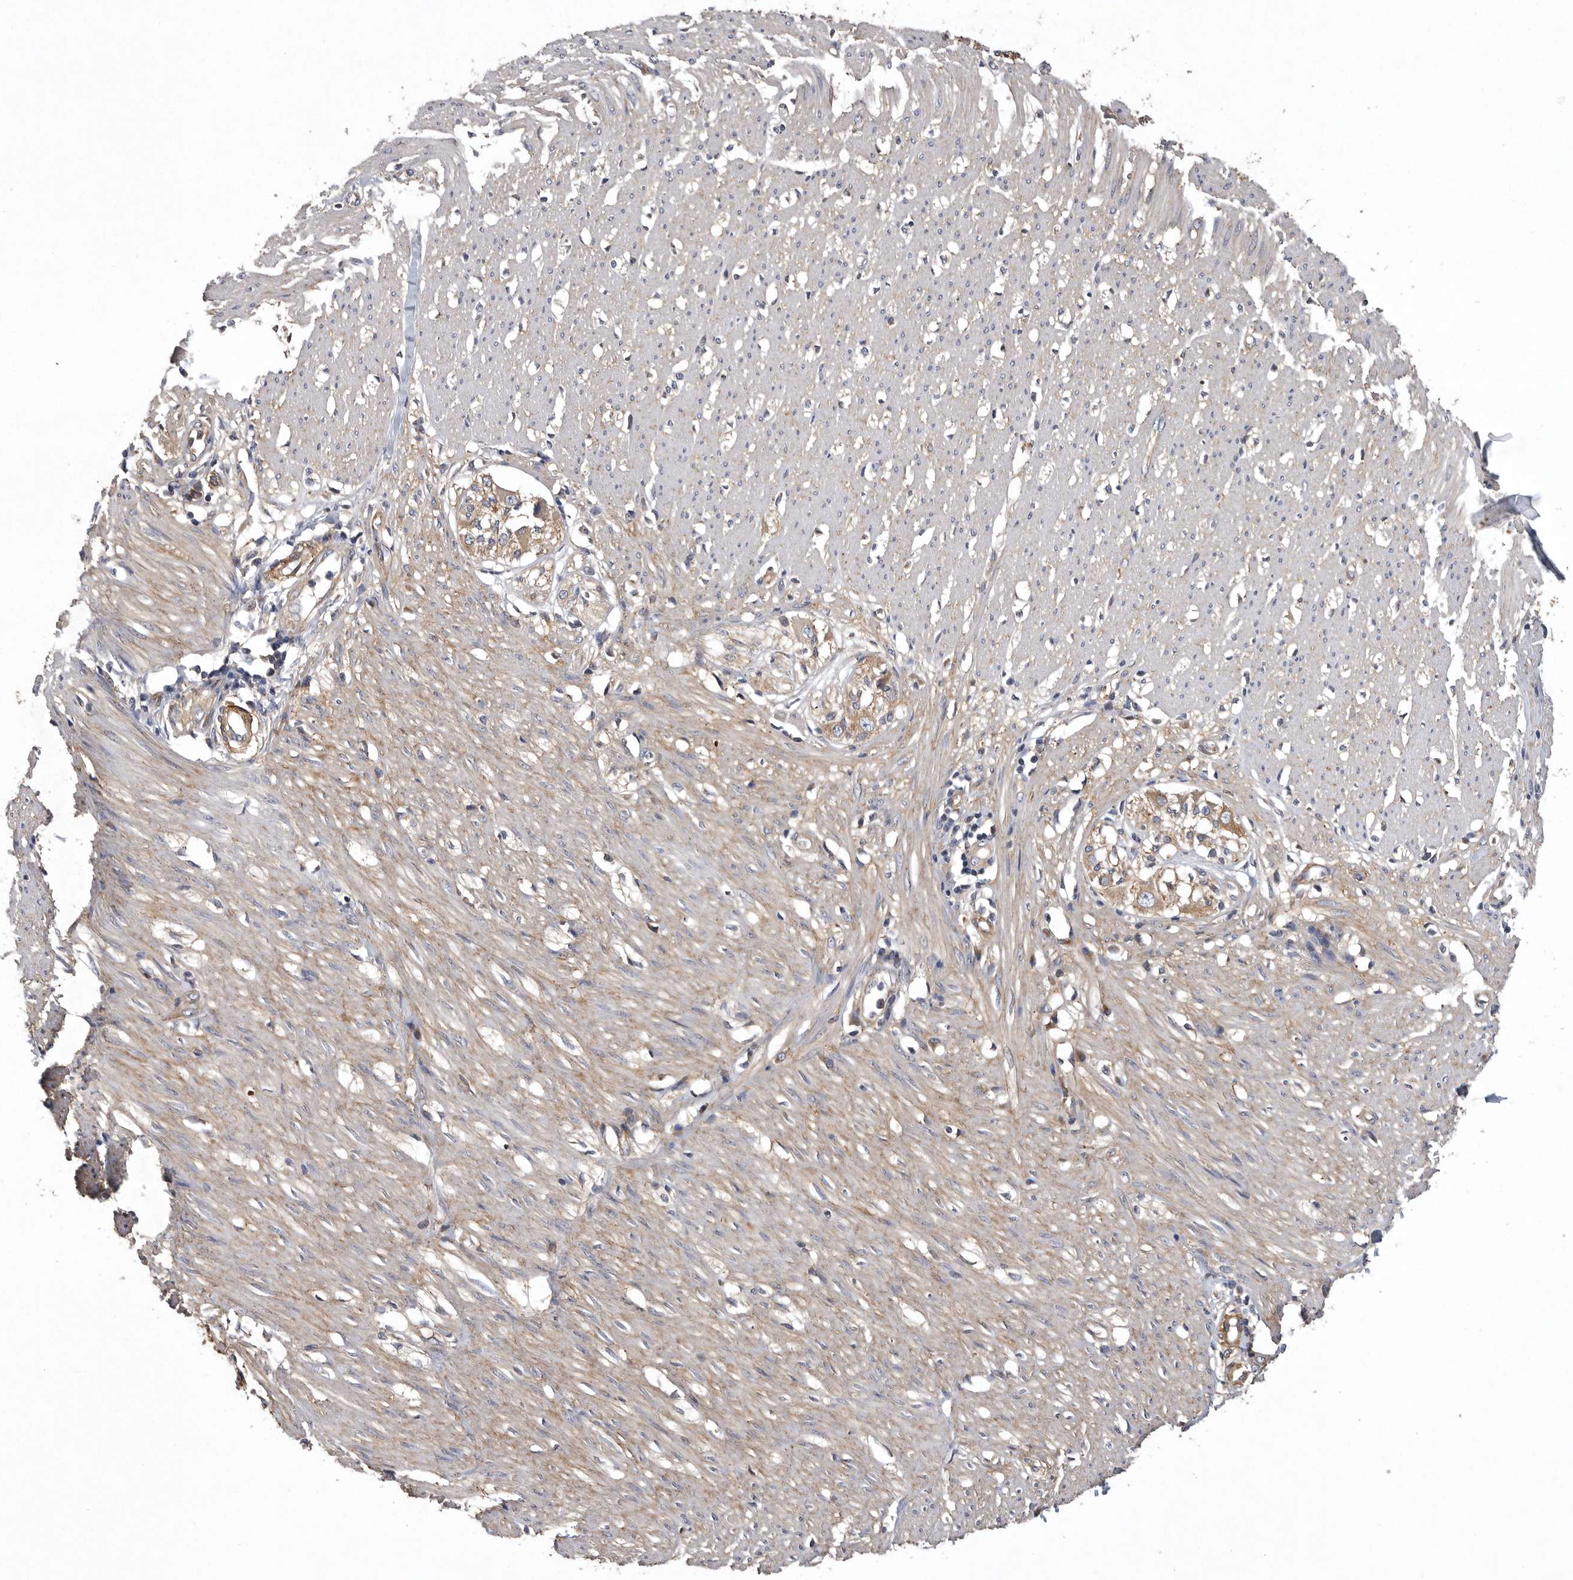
{"staining": {"intensity": "weak", "quantity": ">75%", "location": "cytoplasmic/membranous"}, "tissue": "smooth muscle", "cell_type": "Smooth muscle cells", "image_type": "normal", "snomed": [{"axis": "morphology", "description": "Normal tissue, NOS"}, {"axis": "morphology", "description": "Adenocarcinoma, NOS"}, {"axis": "topography", "description": "Colon"}, {"axis": "topography", "description": "Peripheral nerve tissue"}], "caption": "An immunohistochemistry (IHC) photomicrograph of normal tissue is shown. Protein staining in brown labels weak cytoplasmic/membranous positivity in smooth muscle within smooth muscle cells.", "gene": "OXR1", "patient": {"sex": "male", "age": 14}}